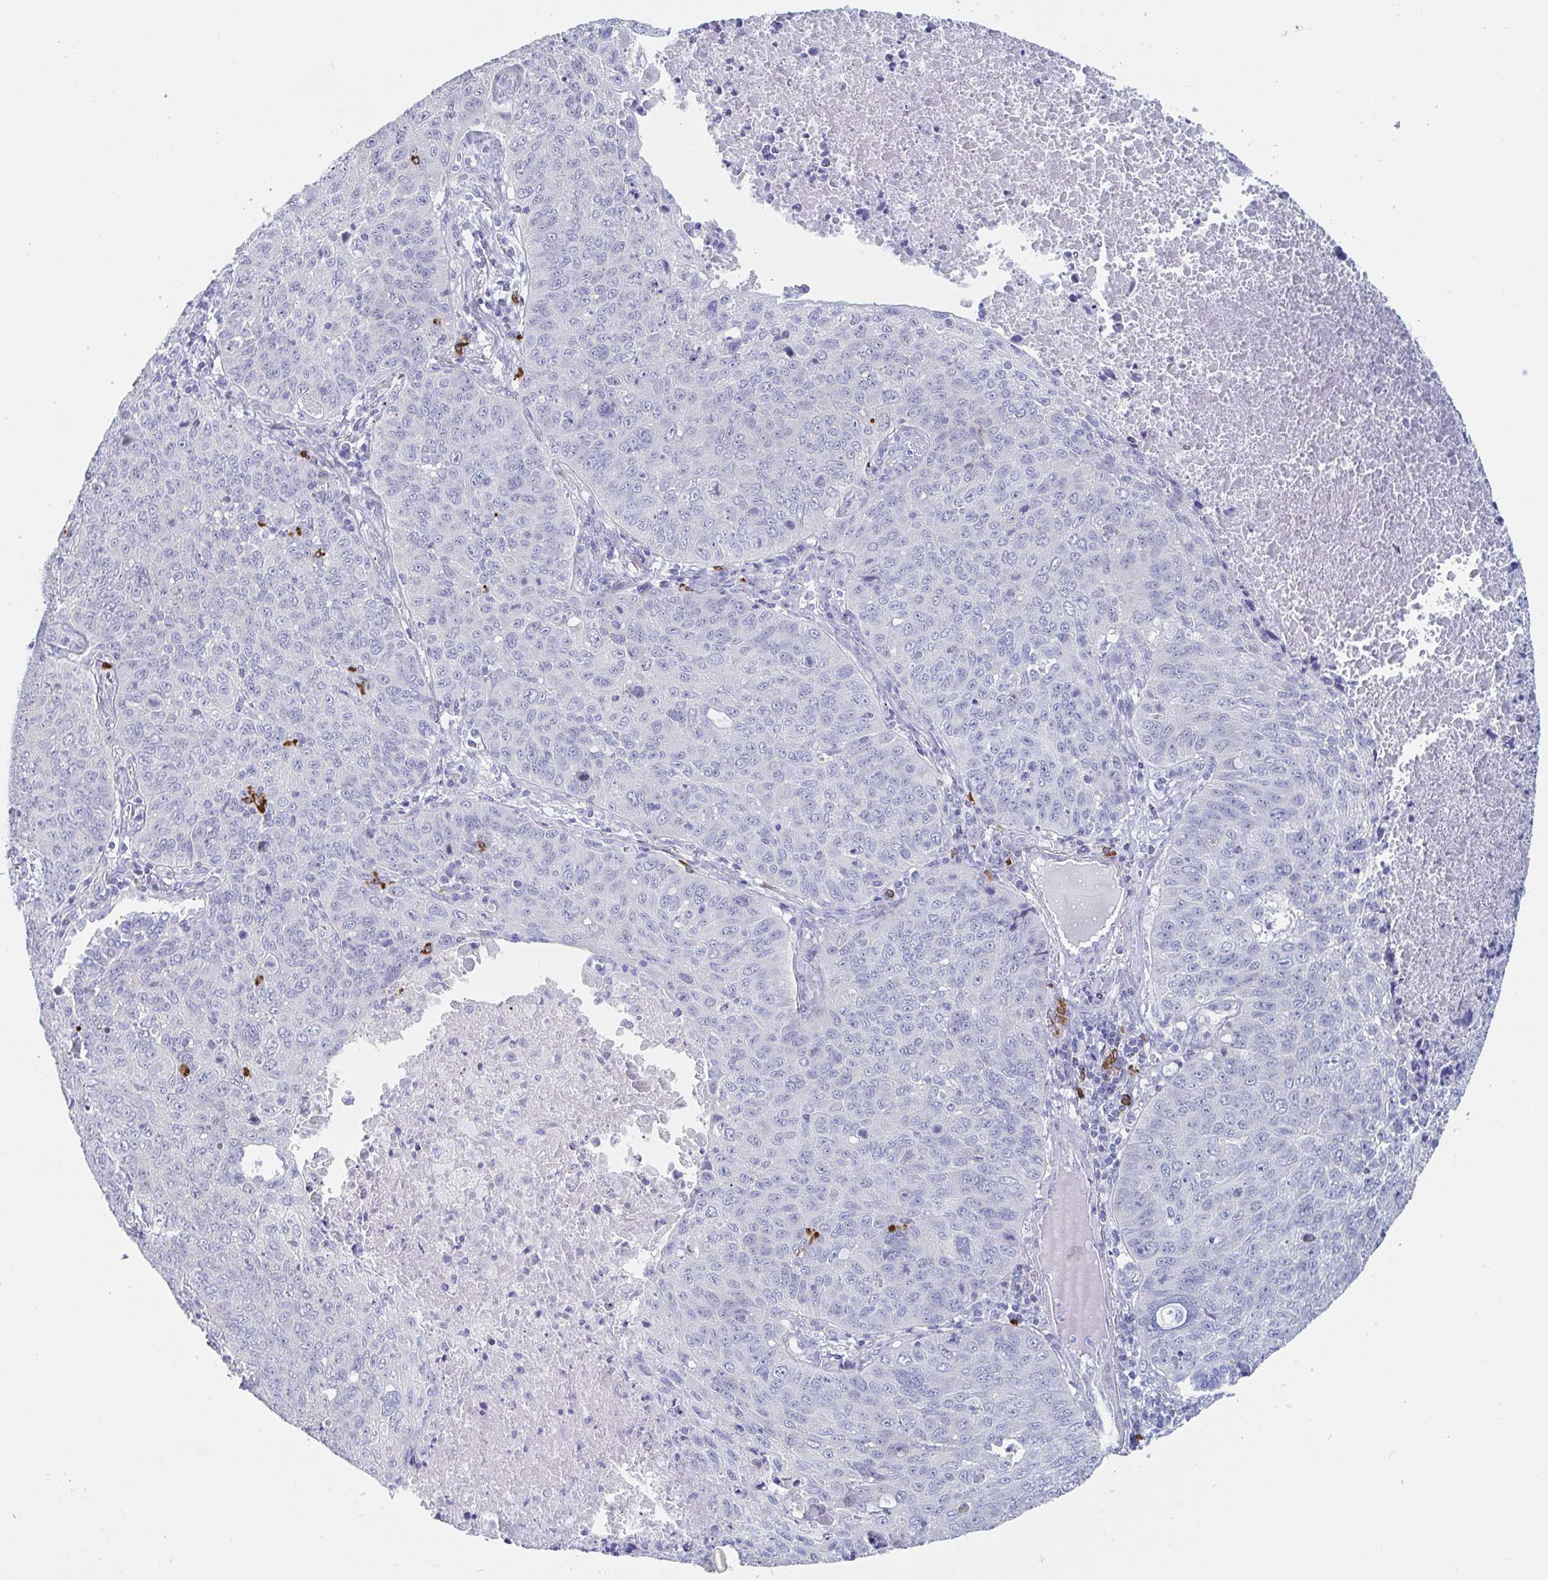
{"staining": {"intensity": "negative", "quantity": "none", "location": "none"}, "tissue": "lung cancer", "cell_type": "Tumor cells", "image_type": "cancer", "snomed": [{"axis": "morphology", "description": "Normal morphology"}, {"axis": "morphology", "description": "Aneuploidy"}, {"axis": "morphology", "description": "Squamous cell carcinoma, NOS"}, {"axis": "topography", "description": "Lymph node"}, {"axis": "topography", "description": "Lung"}], "caption": "This is an immunohistochemistry histopathology image of human lung cancer (squamous cell carcinoma). There is no positivity in tumor cells.", "gene": "PACSIN1", "patient": {"sex": "female", "age": 76}}